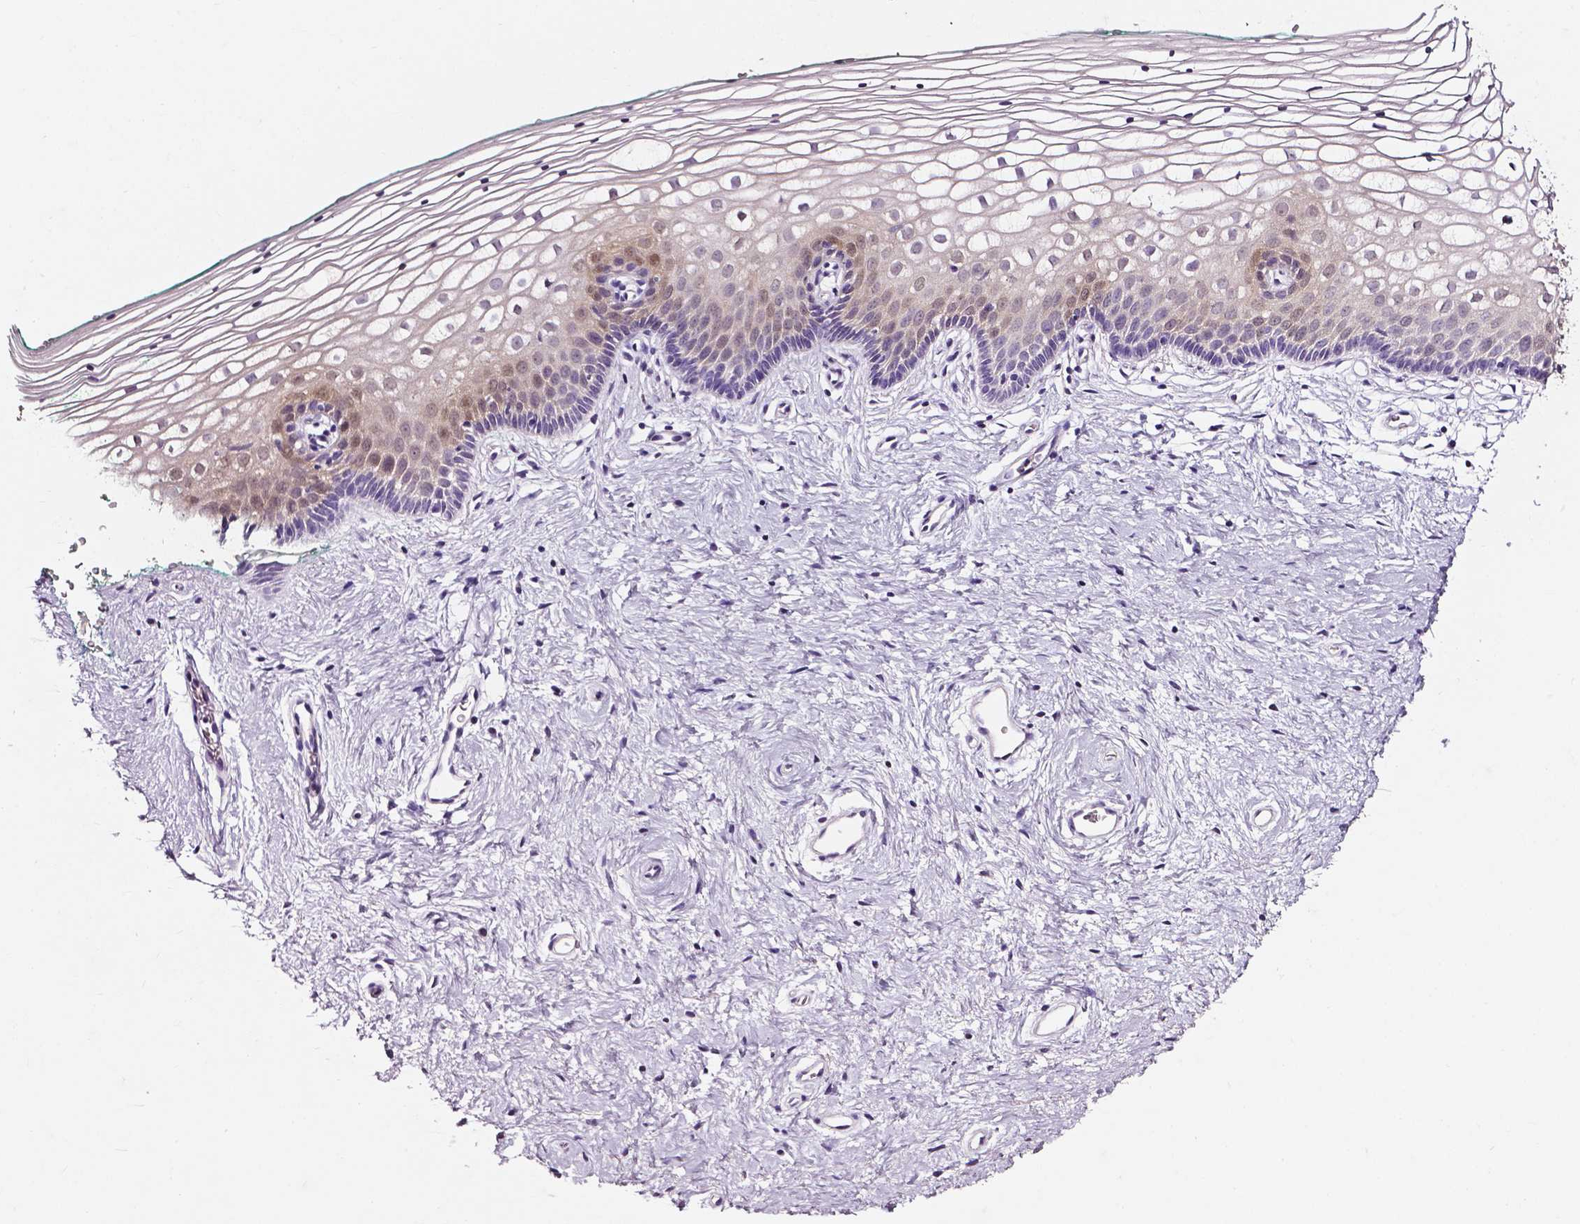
{"staining": {"intensity": "weak", "quantity": "<25%", "location": "nuclear"}, "tissue": "vagina", "cell_type": "Squamous epithelial cells", "image_type": "normal", "snomed": [{"axis": "morphology", "description": "Normal tissue, NOS"}, {"axis": "topography", "description": "Vagina"}], "caption": "A high-resolution histopathology image shows immunohistochemistry (IHC) staining of normal vagina, which reveals no significant positivity in squamous epithelial cells. (DAB immunohistochemistry, high magnification).", "gene": "AKR1B10", "patient": {"sex": "female", "age": 36}}